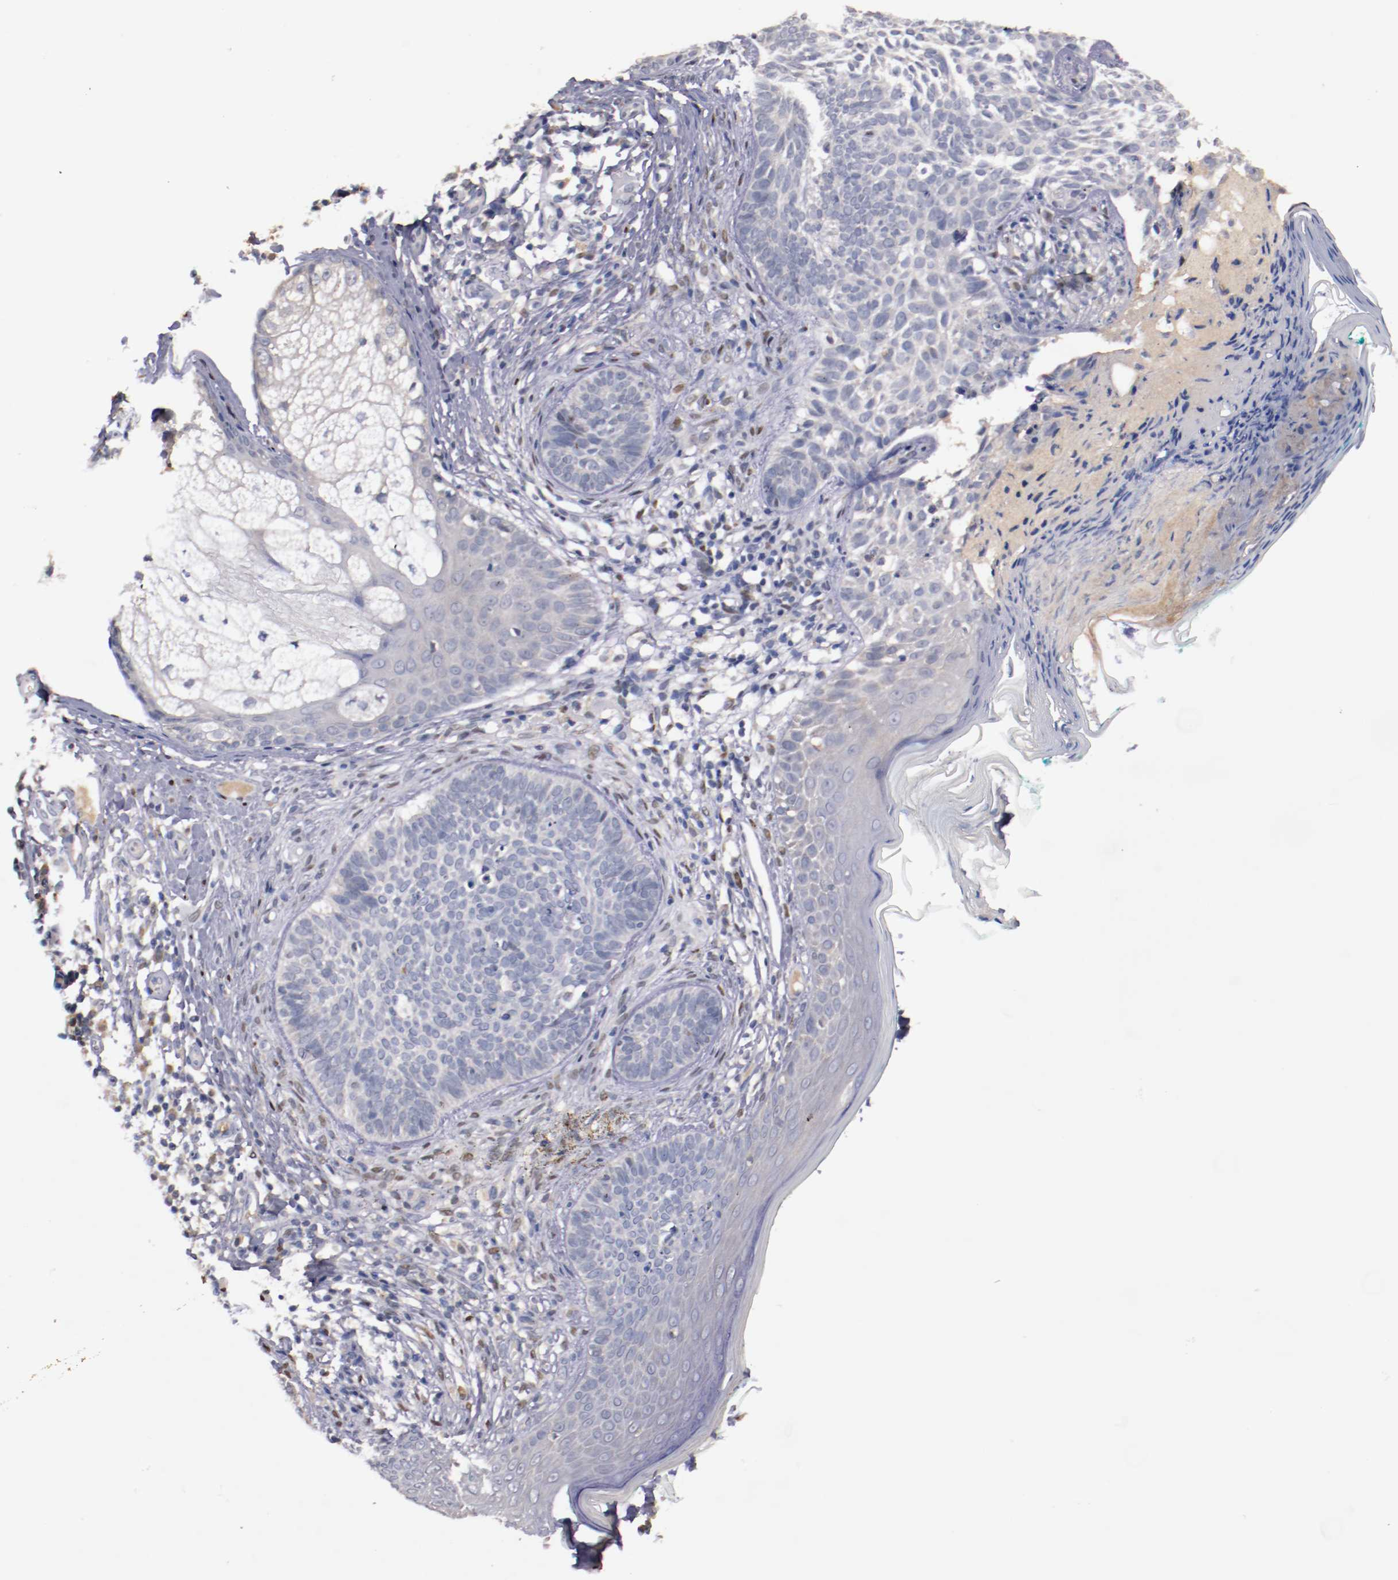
{"staining": {"intensity": "negative", "quantity": "none", "location": "none"}, "tissue": "skin cancer", "cell_type": "Tumor cells", "image_type": "cancer", "snomed": [{"axis": "morphology", "description": "Normal tissue, NOS"}, {"axis": "morphology", "description": "Basal cell carcinoma"}, {"axis": "topography", "description": "Skin"}], "caption": "Basal cell carcinoma (skin) was stained to show a protein in brown. There is no significant expression in tumor cells. (IHC, brightfield microscopy, high magnification).", "gene": "FAM81A", "patient": {"sex": "male", "age": 76}}